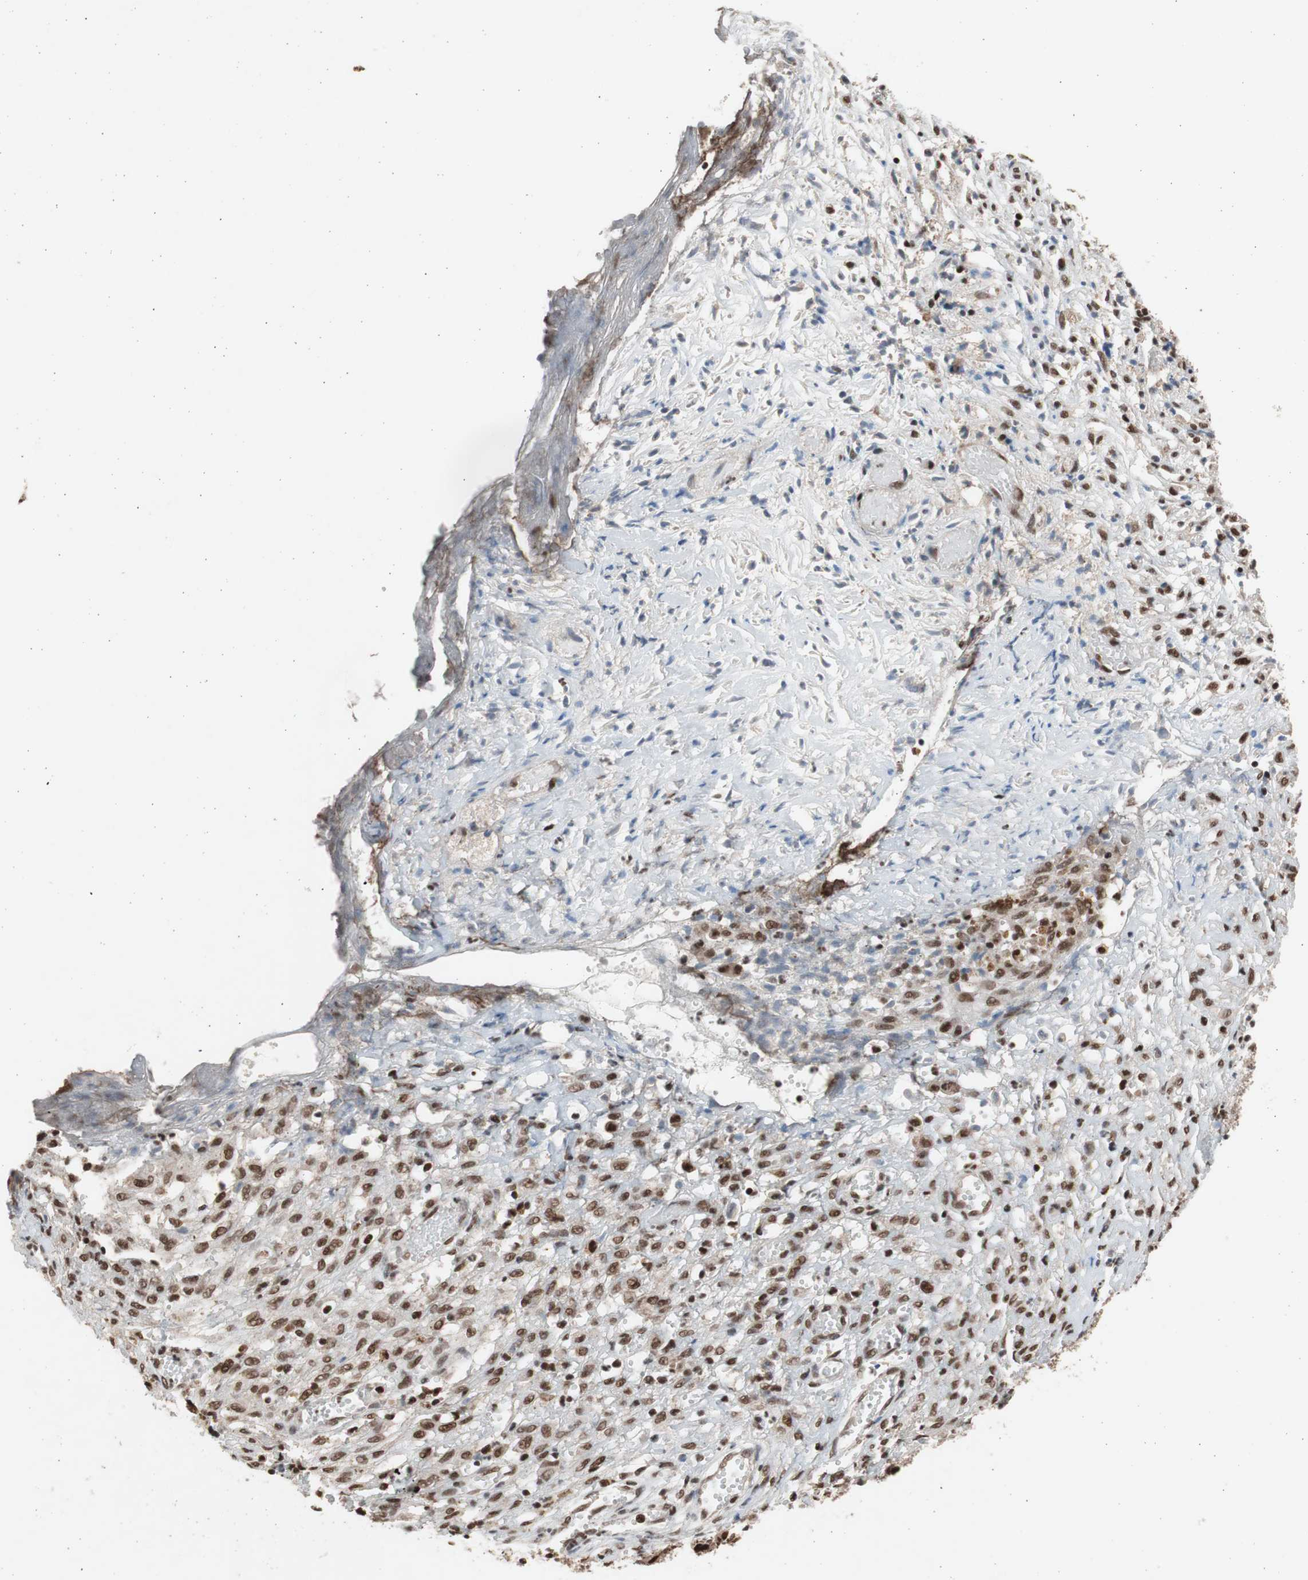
{"staining": {"intensity": "moderate", "quantity": ">75%", "location": "nuclear"}, "tissue": "ovarian cancer", "cell_type": "Tumor cells", "image_type": "cancer", "snomed": [{"axis": "morphology", "description": "Carcinoma, endometroid"}, {"axis": "topography", "description": "Ovary"}], "caption": "Ovarian cancer (endometroid carcinoma) stained with a protein marker reveals moderate staining in tumor cells.", "gene": "RPA1", "patient": {"sex": "female", "age": 42}}